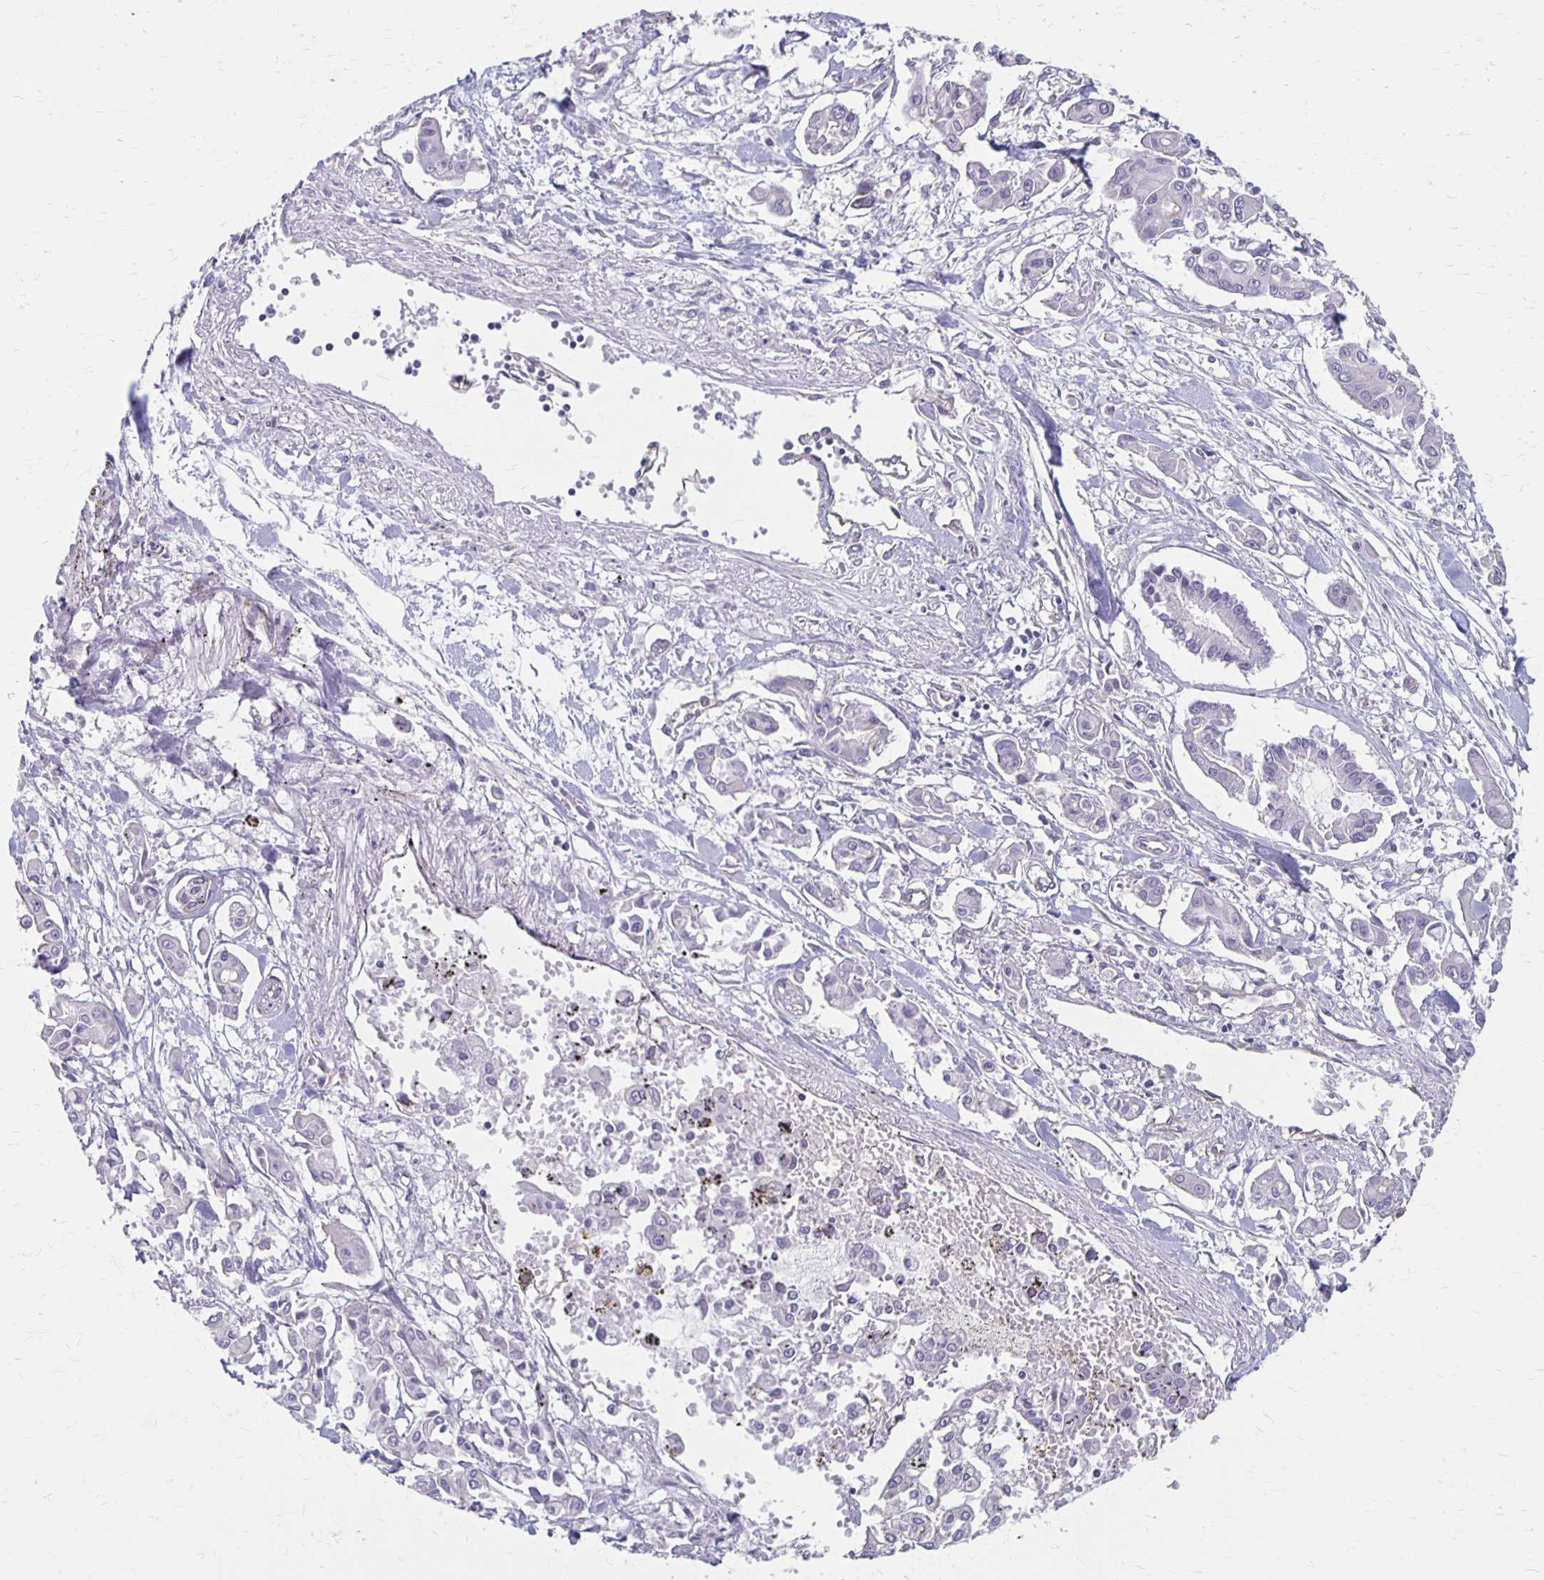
{"staining": {"intensity": "negative", "quantity": "none", "location": "none"}, "tissue": "pancreatic cancer", "cell_type": "Tumor cells", "image_type": "cancer", "snomed": [{"axis": "morphology", "description": "Adenocarcinoma, NOS"}, {"axis": "topography", "description": "Pancreas"}], "caption": "Protein analysis of pancreatic cancer demonstrates no significant expression in tumor cells.", "gene": "PPP1R3E", "patient": {"sex": "male", "age": 61}}